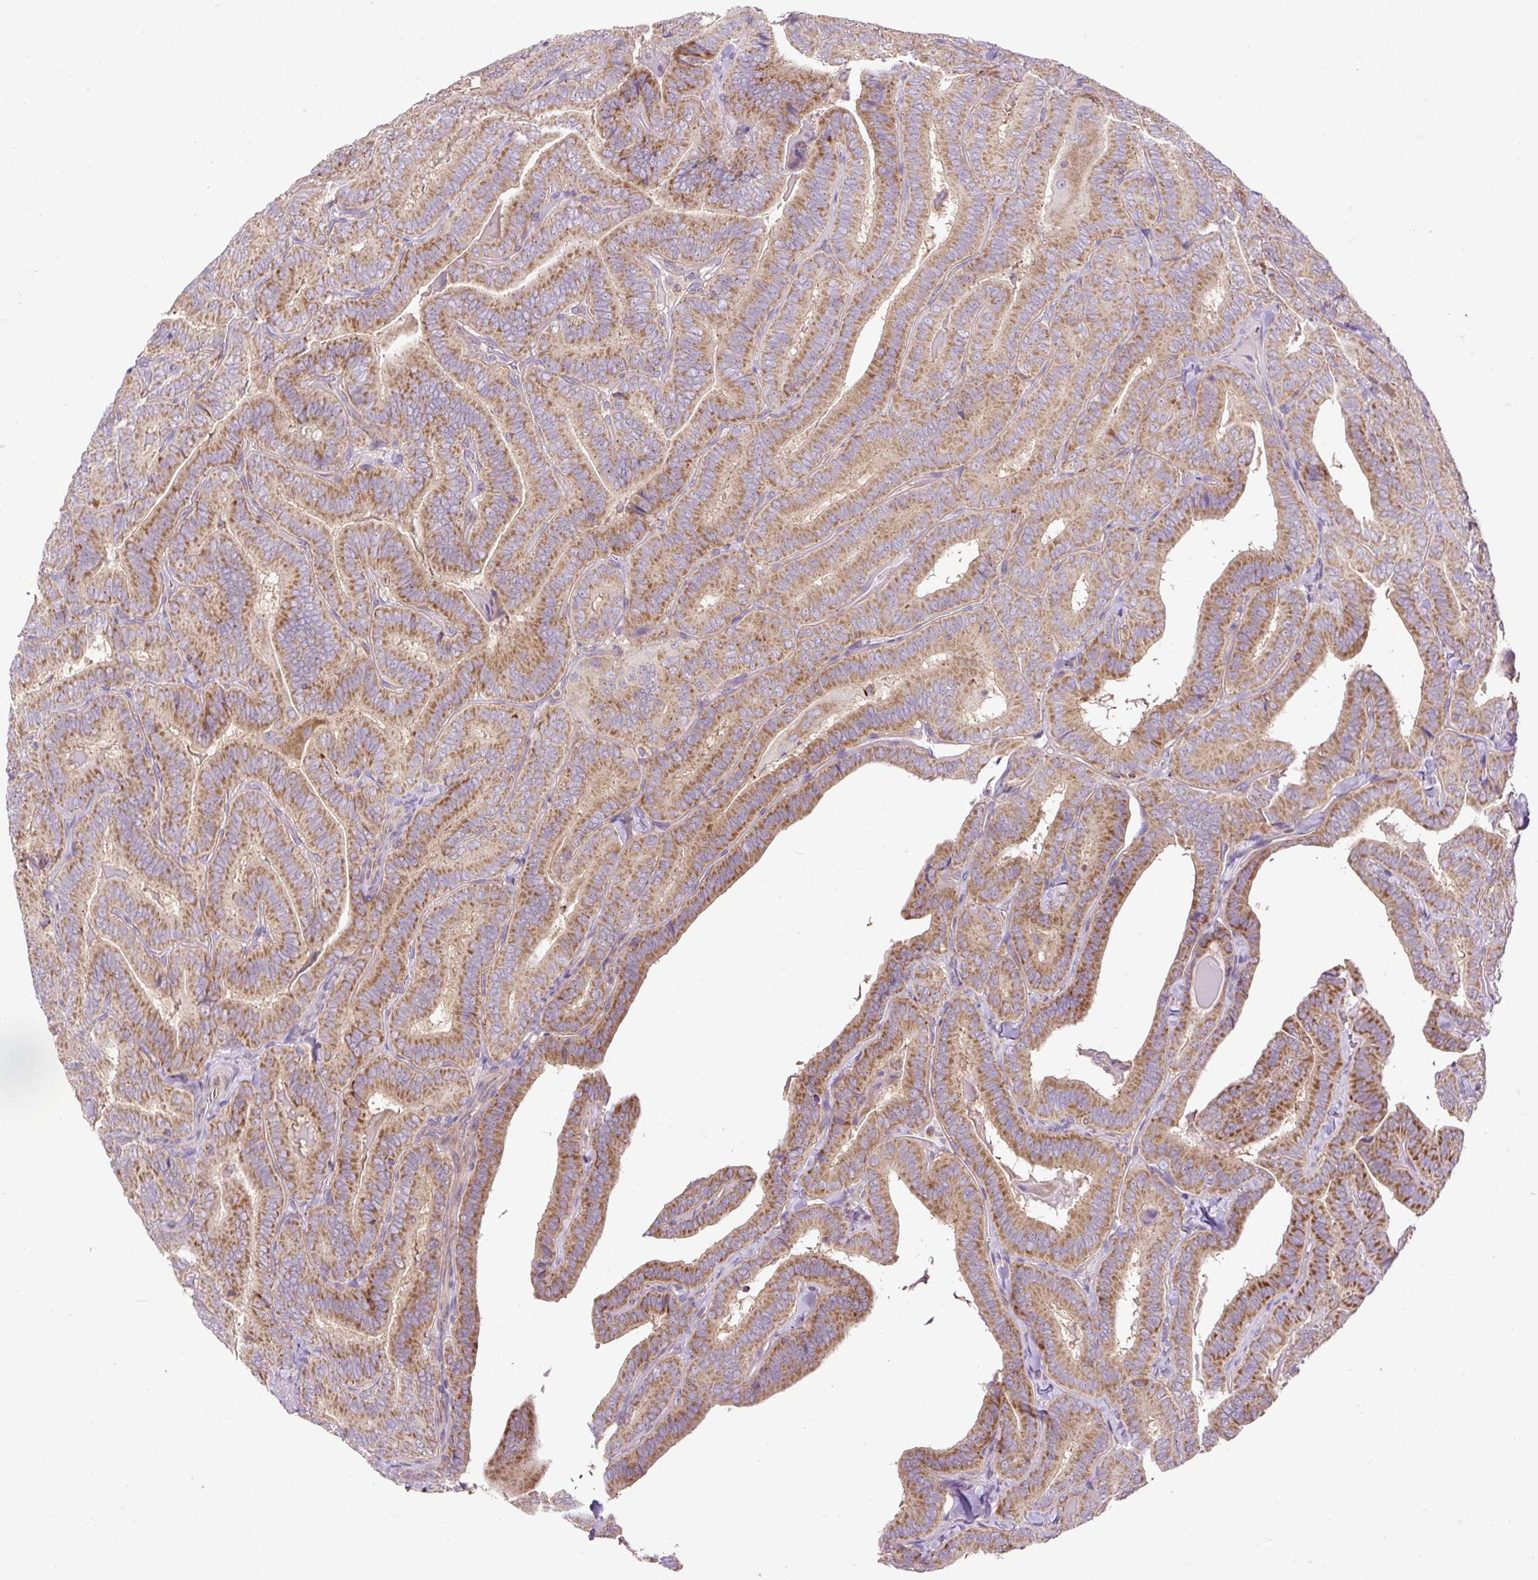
{"staining": {"intensity": "moderate", "quantity": "25%-75%", "location": "cytoplasmic/membranous"}, "tissue": "thyroid cancer", "cell_type": "Tumor cells", "image_type": "cancer", "snomed": [{"axis": "morphology", "description": "Papillary adenocarcinoma, NOS"}, {"axis": "topography", "description": "Thyroid gland"}], "caption": "Thyroid cancer (papillary adenocarcinoma) stained with a protein marker shows moderate staining in tumor cells.", "gene": "ZNF547", "patient": {"sex": "male", "age": 61}}